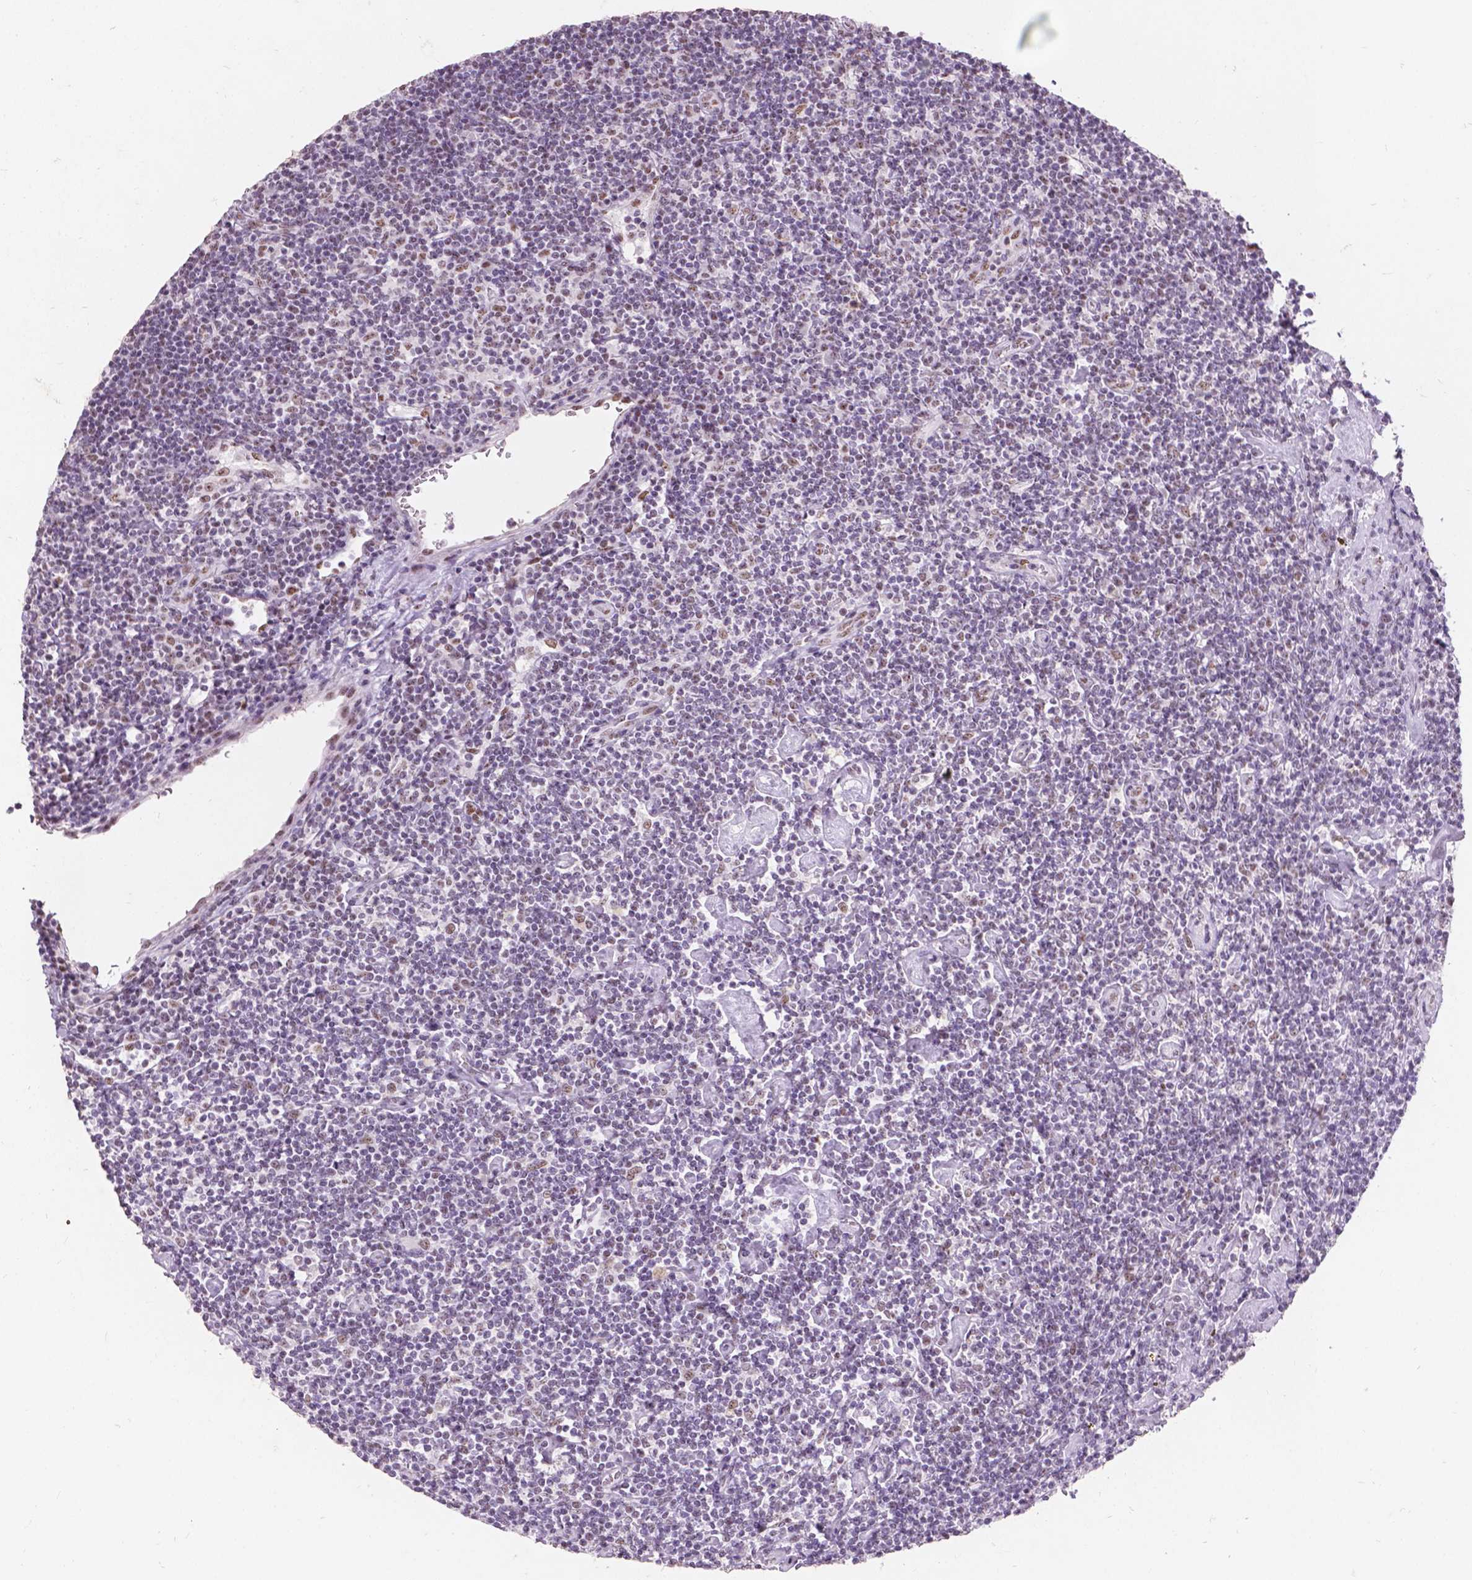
{"staining": {"intensity": "weak", "quantity": "25%-75%", "location": "nuclear"}, "tissue": "lymphoma", "cell_type": "Tumor cells", "image_type": "cancer", "snomed": [{"axis": "morphology", "description": "Hodgkin's disease, NOS"}, {"axis": "topography", "description": "Lymph node"}], "caption": "The image exhibits immunohistochemical staining of Hodgkin's disease. There is weak nuclear staining is appreciated in about 25%-75% of tumor cells.", "gene": "COIL", "patient": {"sex": "male", "age": 40}}